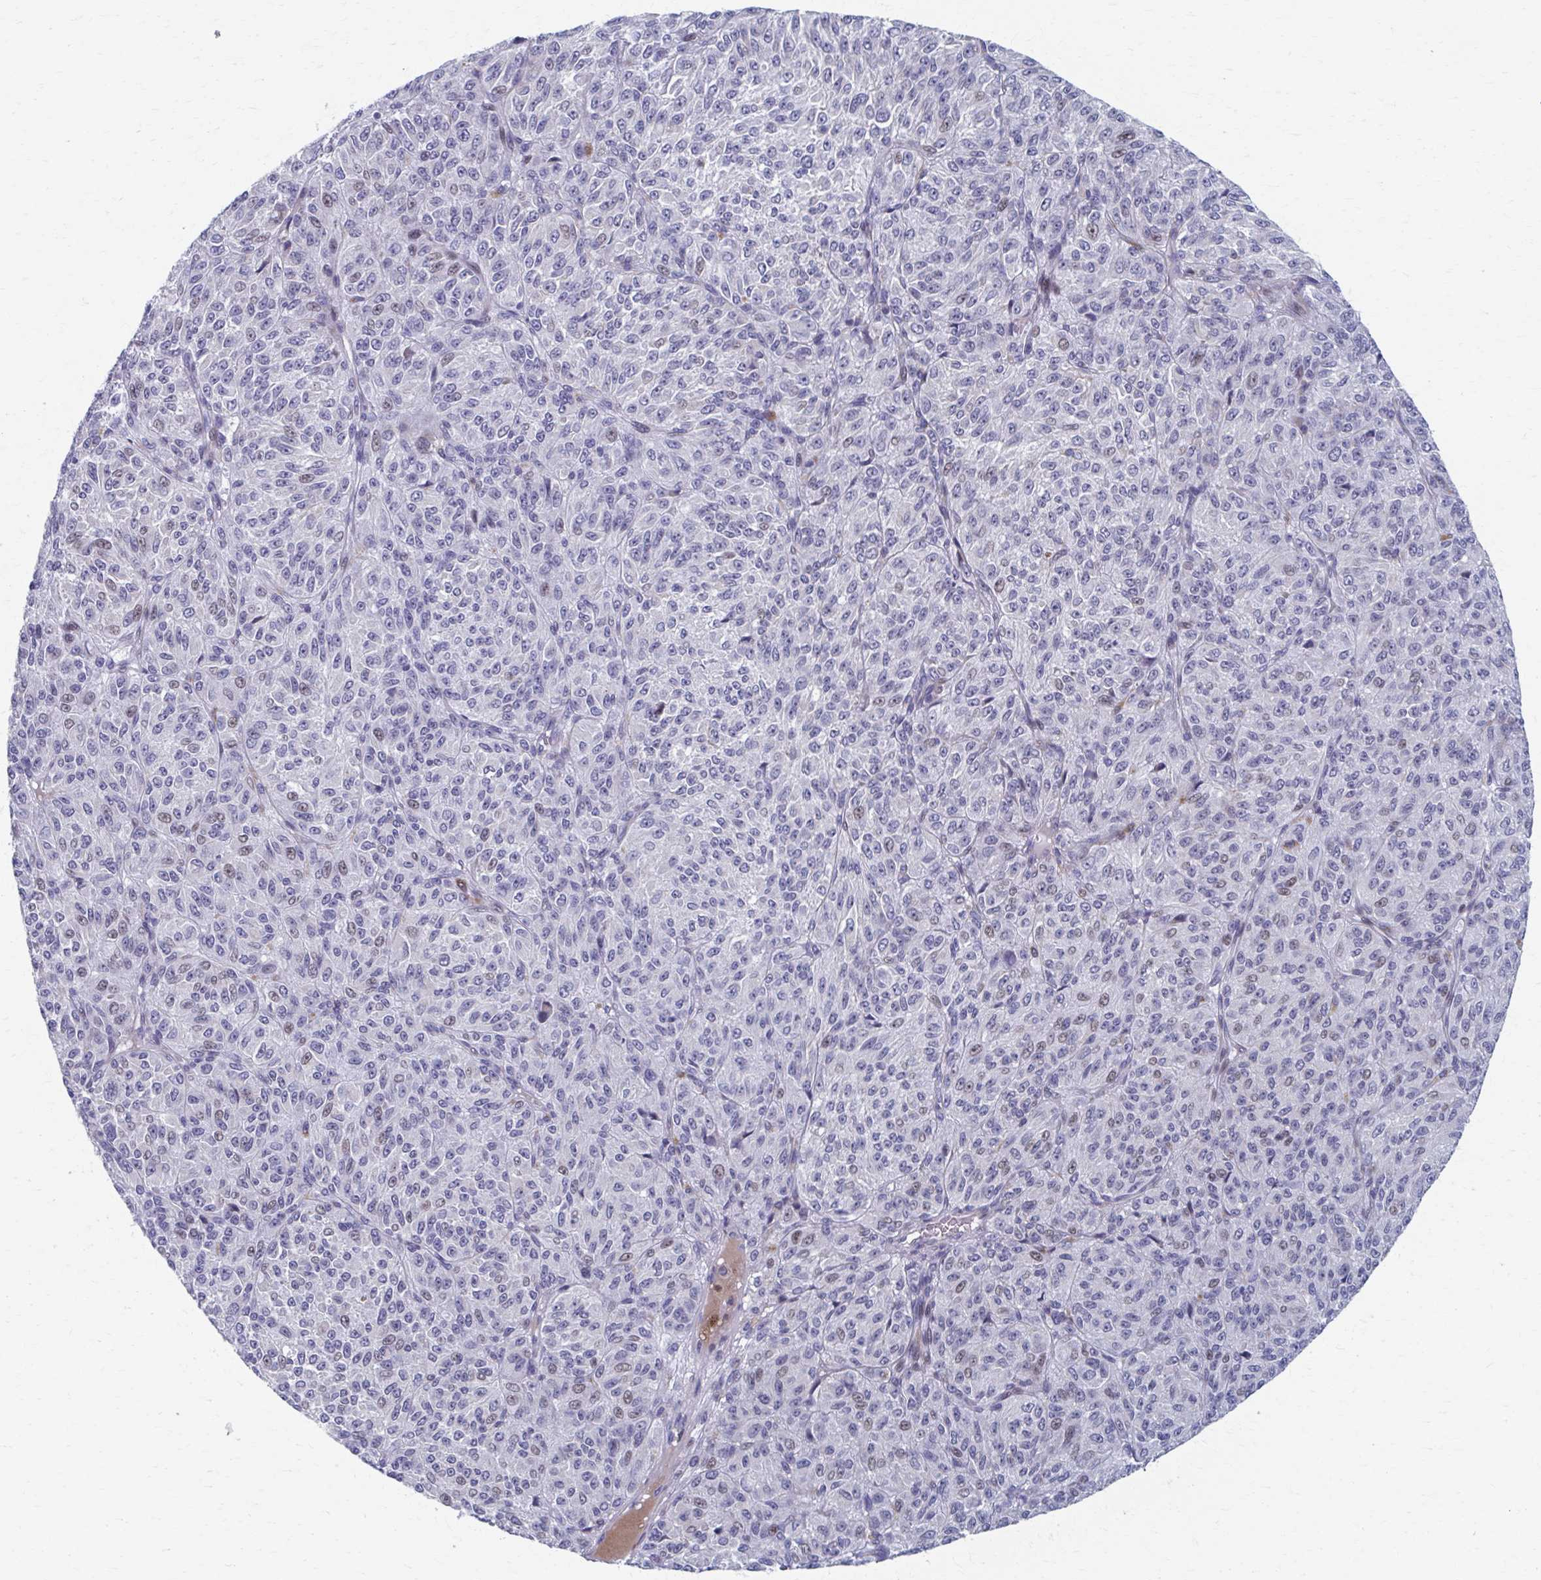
{"staining": {"intensity": "weak", "quantity": "<25%", "location": "nuclear"}, "tissue": "melanoma", "cell_type": "Tumor cells", "image_type": "cancer", "snomed": [{"axis": "morphology", "description": "Malignant melanoma, Metastatic site"}, {"axis": "topography", "description": "Brain"}], "caption": "Tumor cells show no significant protein staining in melanoma. (Brightfield microscopy of DAB immunohistochemistry at high magnification).", "gene": "ABHD16B", "patient": {"sex": "female", "age": 56}}